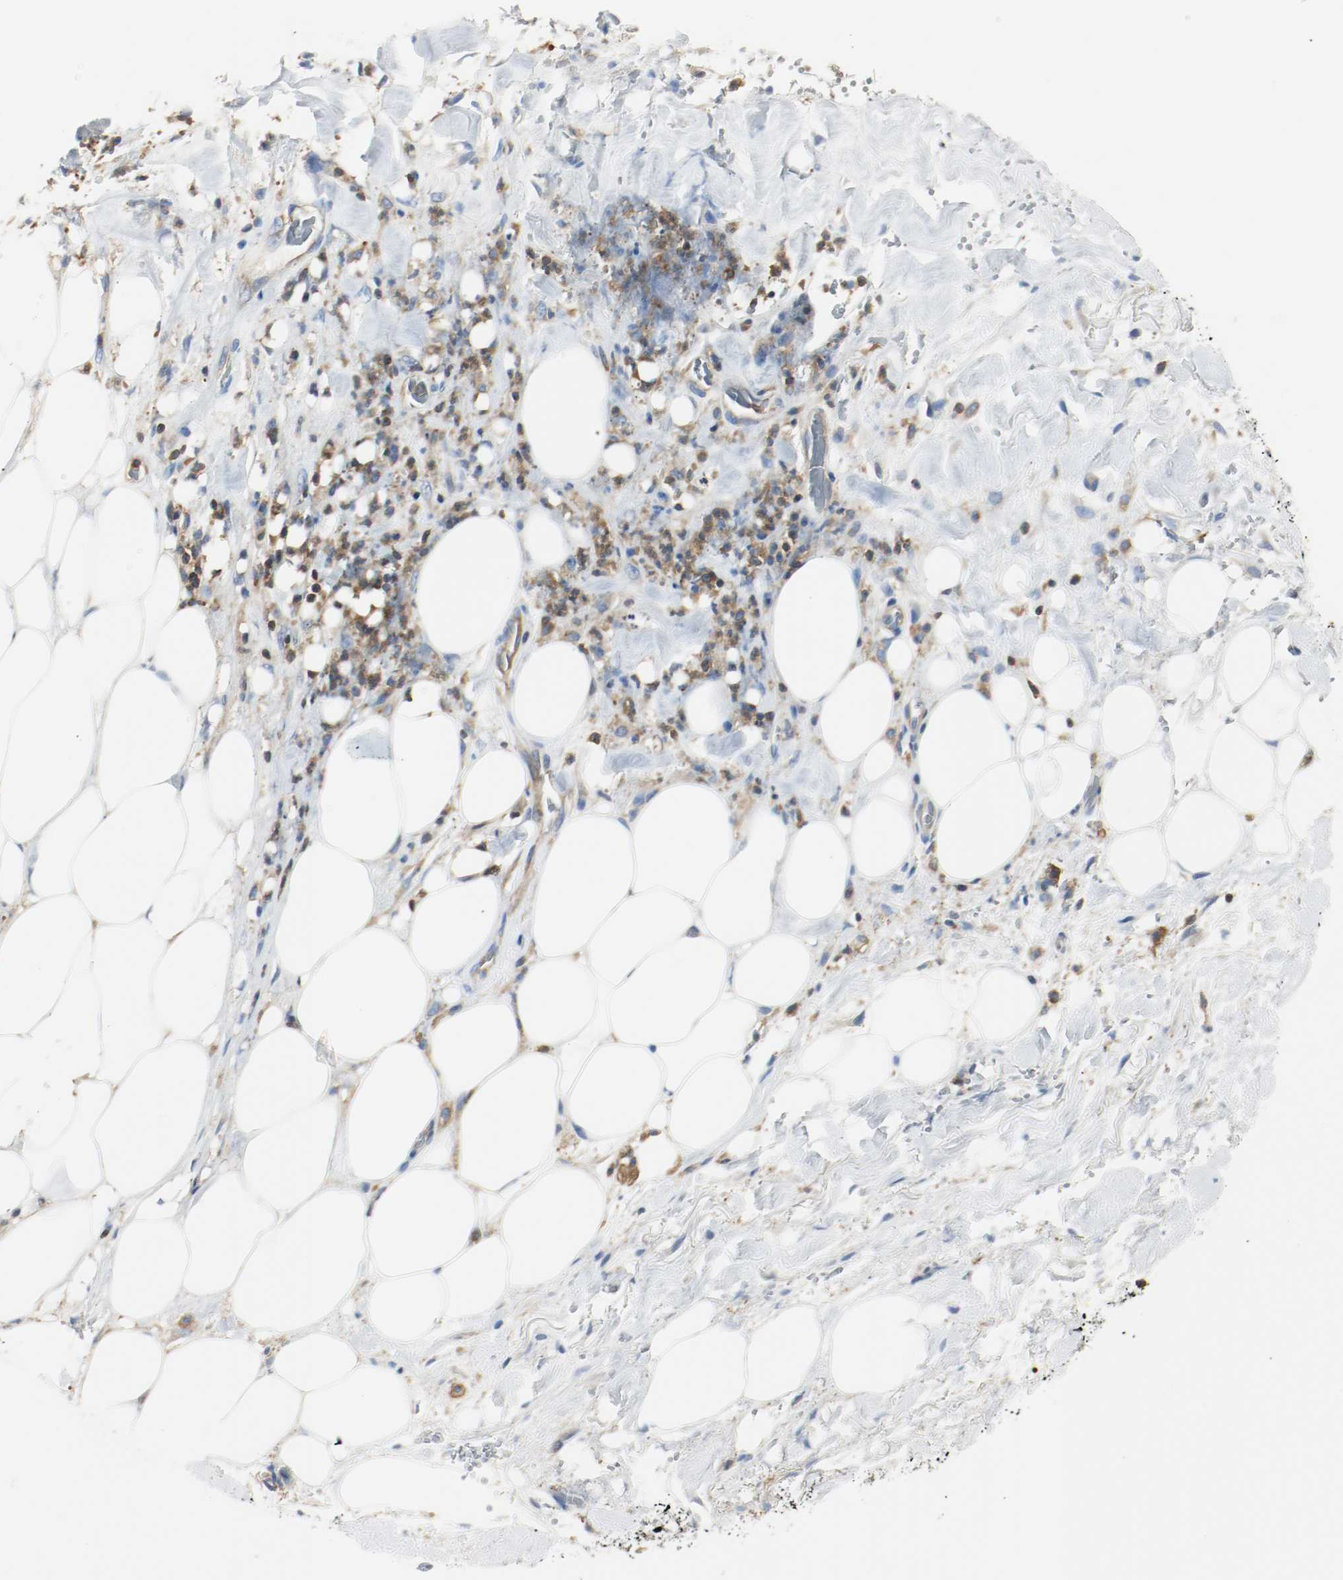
{"staining": {"intensity": "weak", "quantity": "25%-75%", "location": "cytoplasmic/membranous"}, "tissue": "pancreatic cancer", "cell_type": "Tumor cells", "image_type": "cancer", "snomed": [{"axis": "morphology", "description": "Adenocarcinoma, NOS"}, {"axis": "topography", "description": "Pancreas"}], "caption": "A brown stain highlights weak cytoplasmic/membranous positivity of a protein in human pancreatic cancer tumor cells.", "gene": "ARPC1B", "patient": {"sex": "male", "age": 70}}